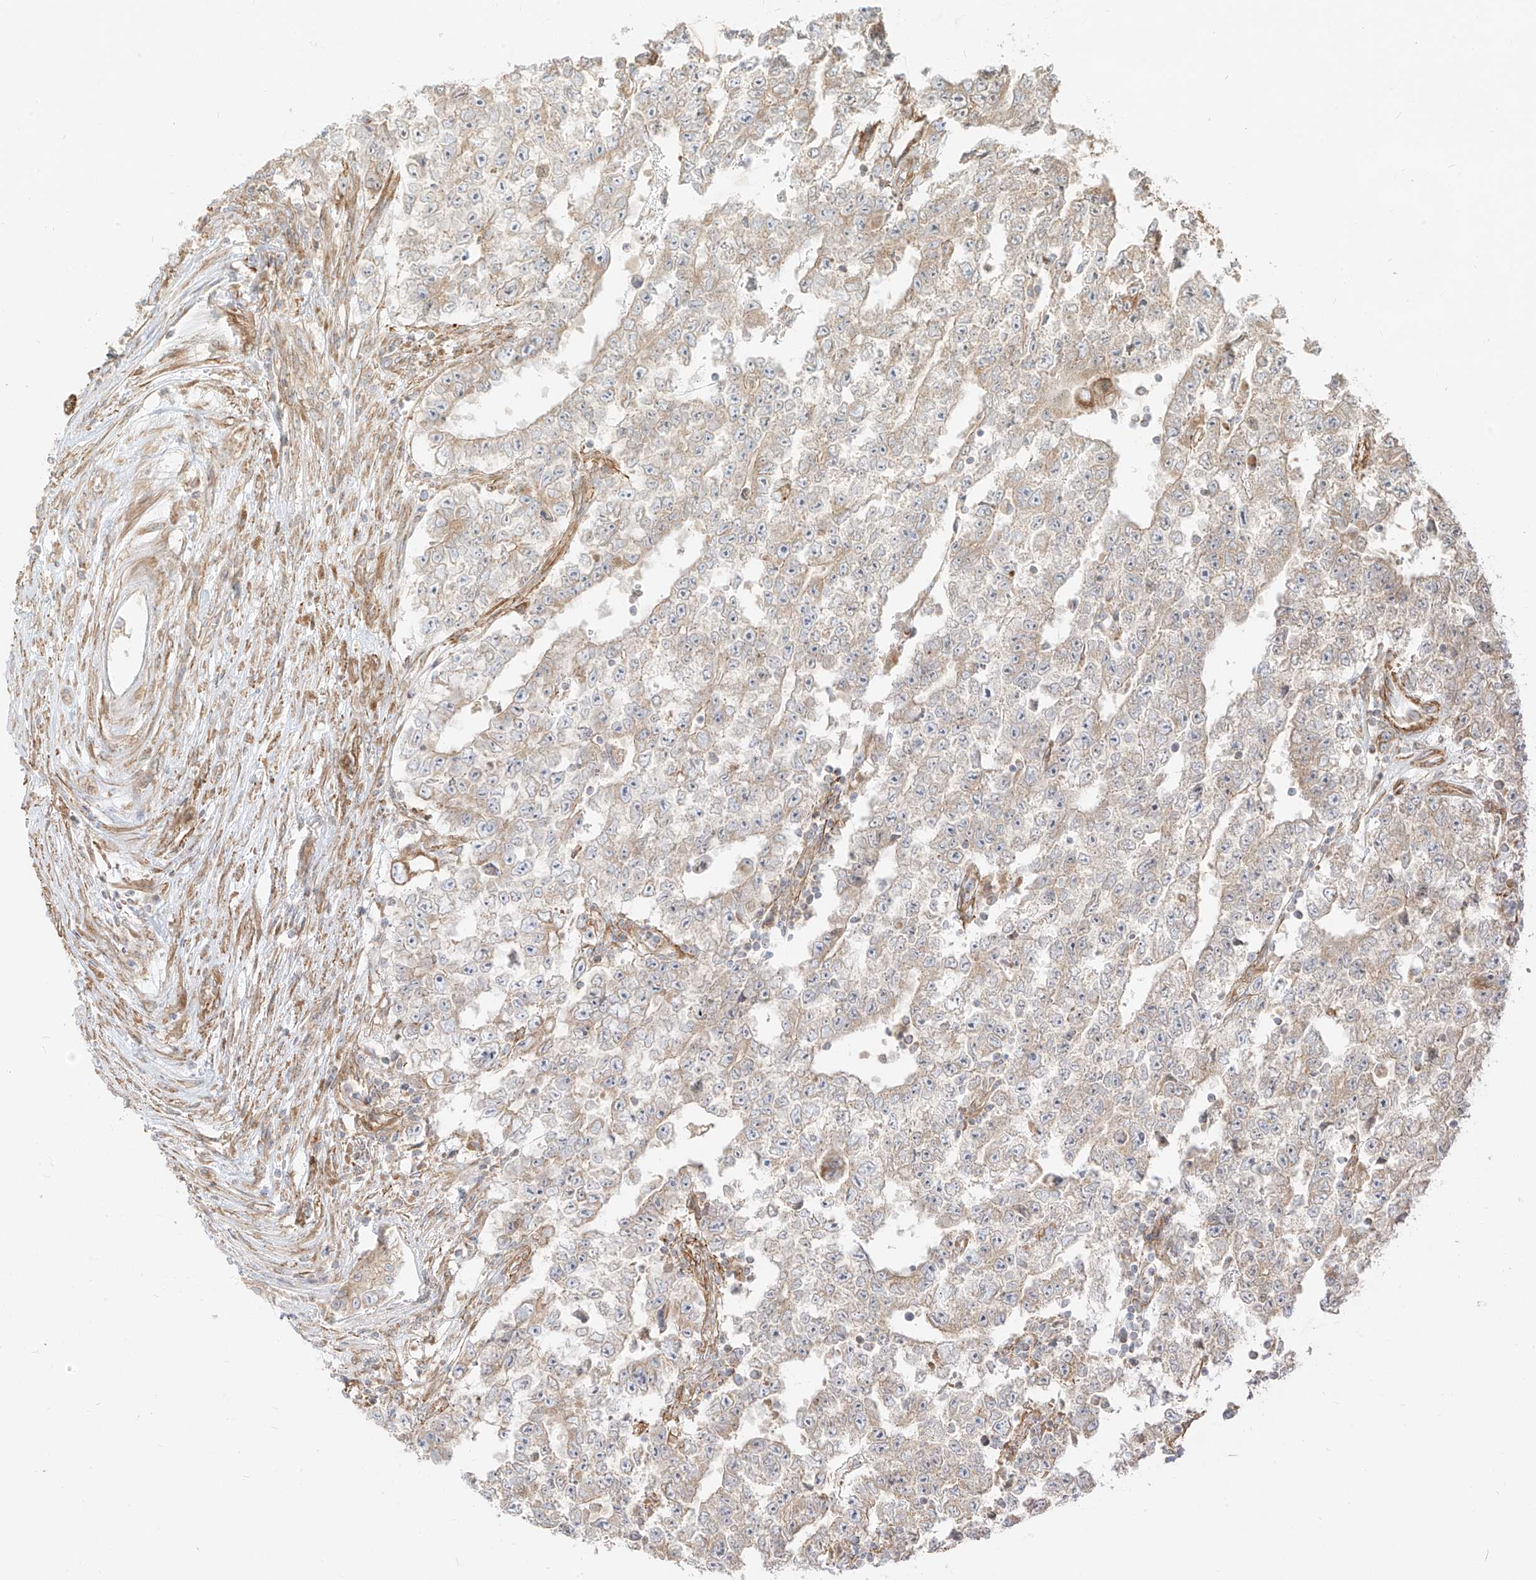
{"staining": {"intensity": "weak", "quantity": "<25%", "location": "cytoplasmic/membranous"}, "tissue": "testis cancer", "cell_type": "Tumor cells", "image_type": "cancer", "snomed": [{"axis": "morphology", "description": "Carcinoma, Embryonal, NOS"}, {"axis": "topography", "description": "Testis"}], "caption": "Immunohistochemistry (IHC) photomicrograph of neoplastic tissue: human testis cancer stained with DAB displays no significant protein positivity in tumor cells.", "gene": "PLCL1", "patient": {"sex": "male", "age": 25}}